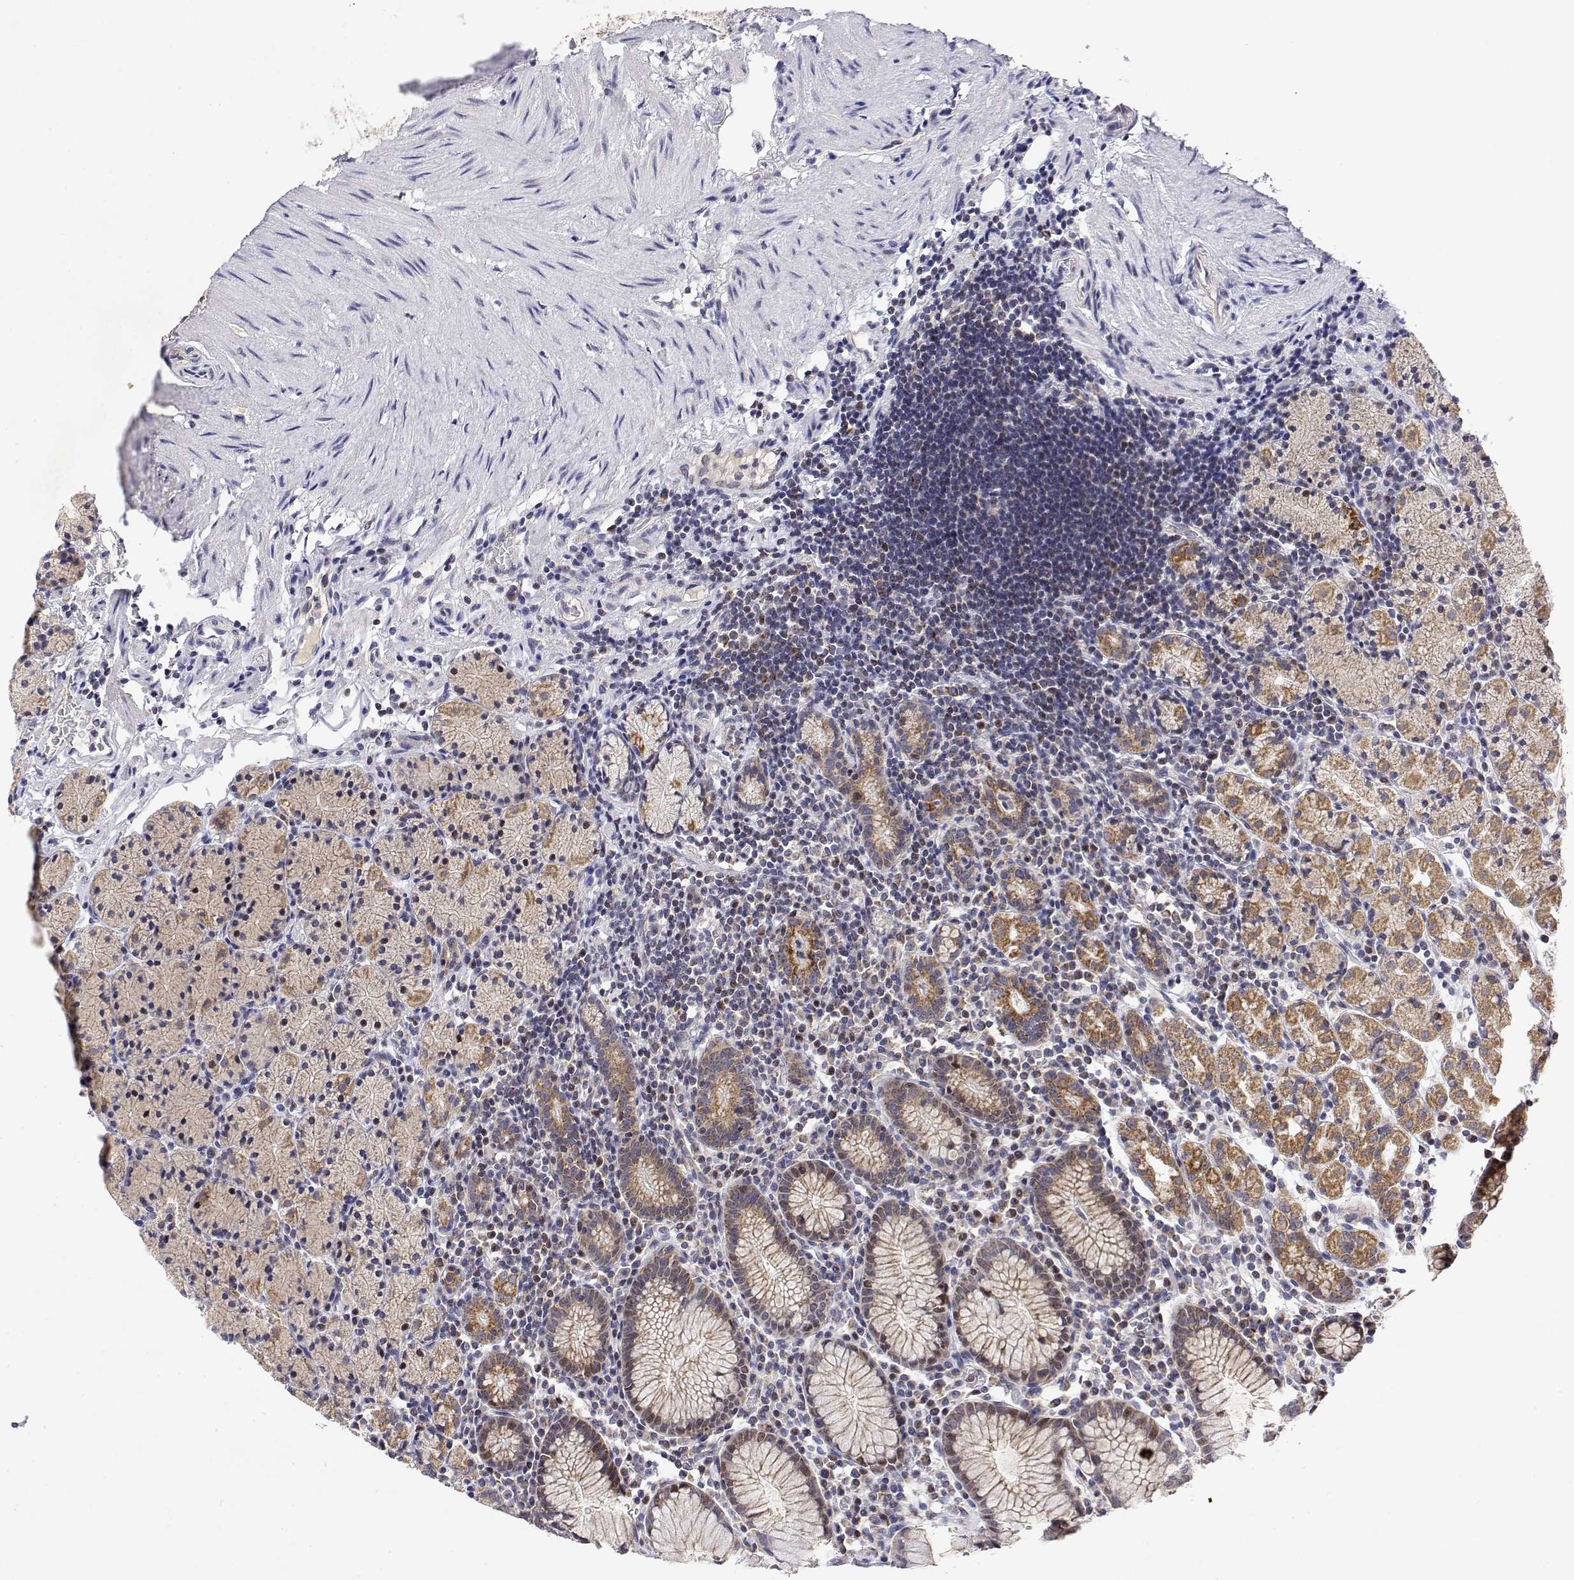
{"staining": {"intensity": "moderate", "quantity": ">75%", "location": "cytoplasmic/membranous"}, "tissue": "stomach", "cell_type": "Glandular cells", "image_type": "normal", "snomed": [{"axis": "morphology", "description": "Normal tissue, NOS"}, {"axis": "topography", "description": "Stomach, upper"}, {"axis": "topography", "description": "Stomach"}], "caption": "Protein expression analysis of benign human stomach reveals moderate cytoplasmic/membranous staining in about >75% of glandular cells.", "gene": "GADD45GIP1", "patient": {"sex": "male", "age": 62}}